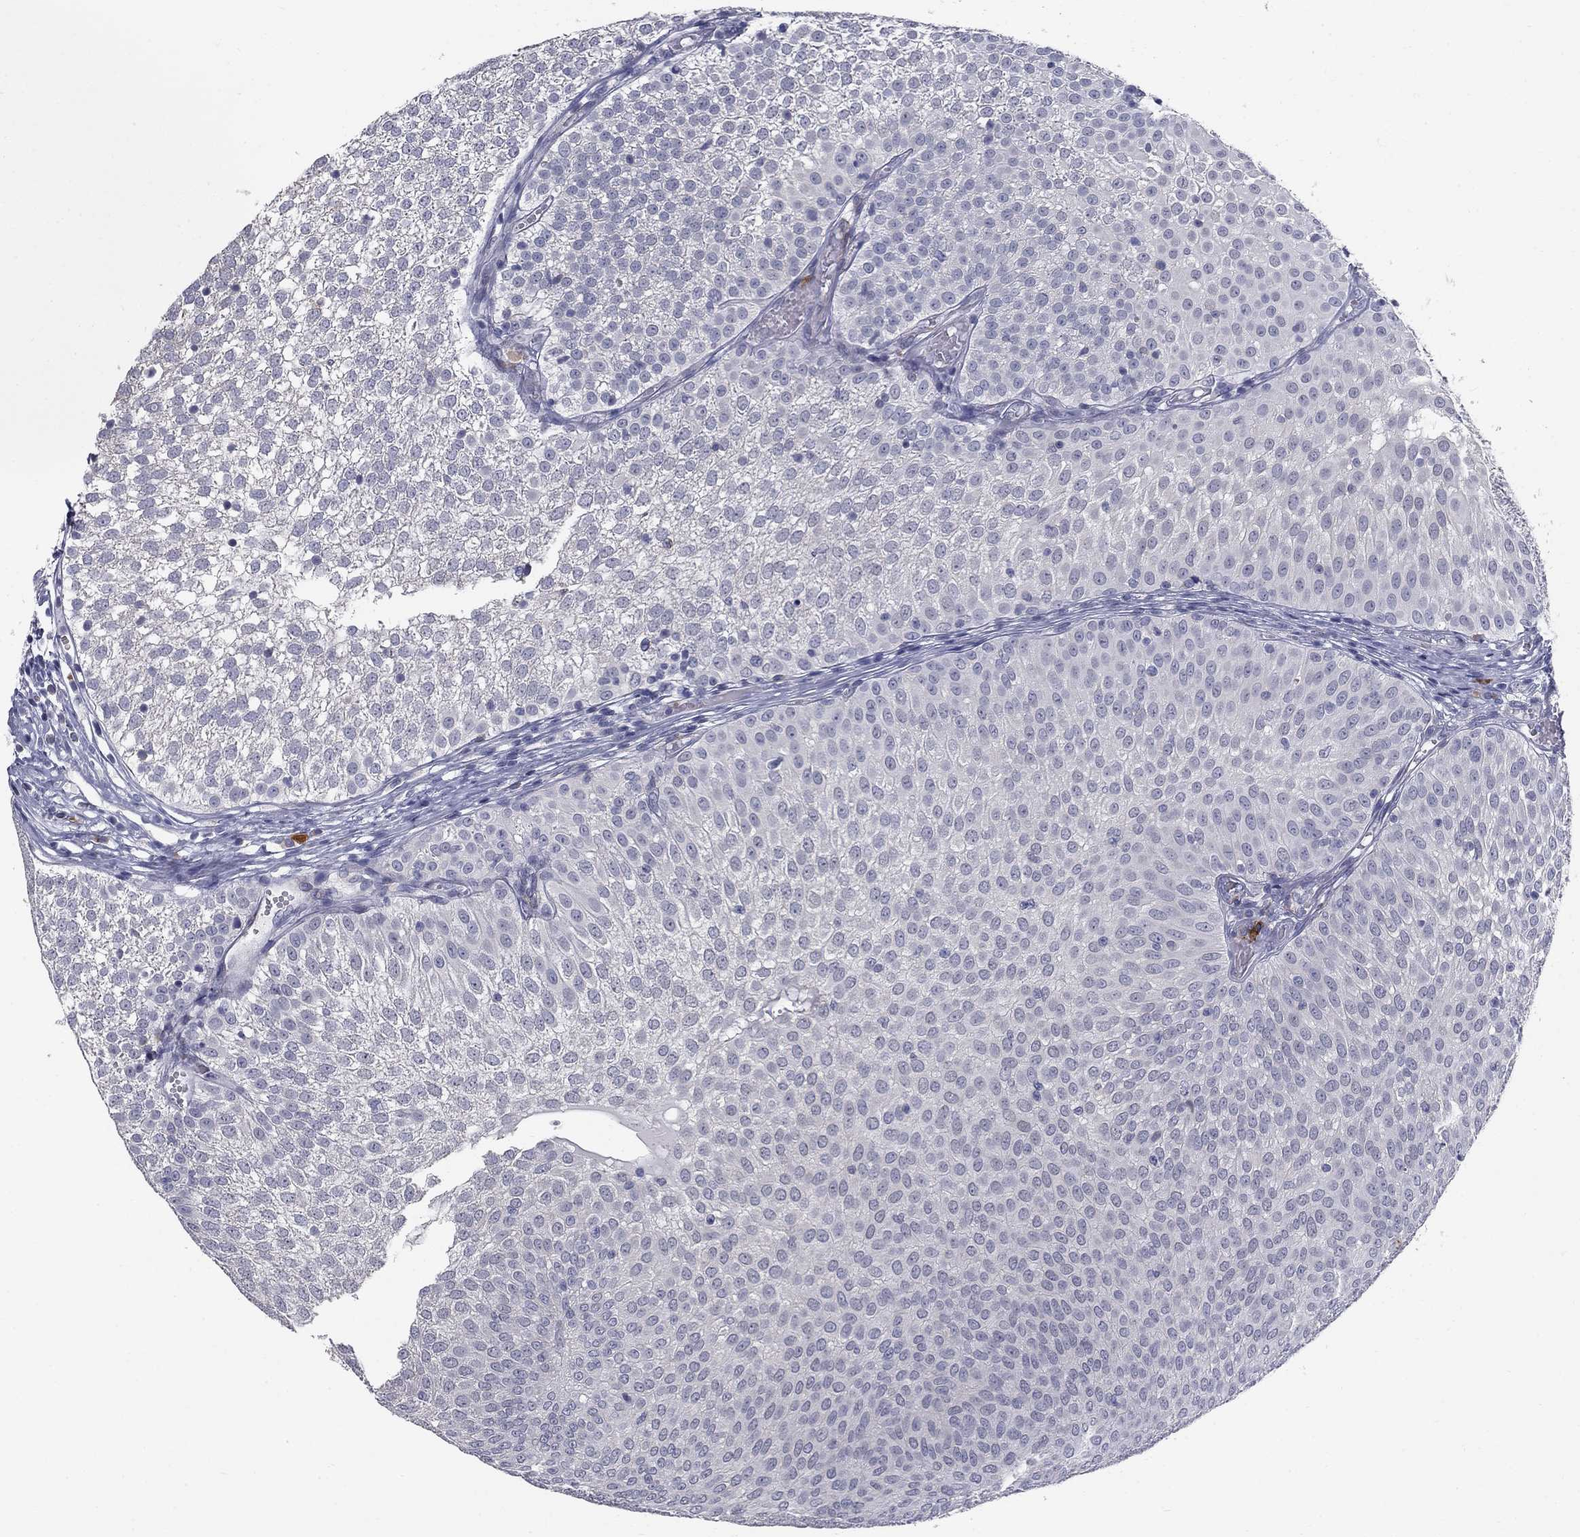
{"staining": {"intensity": "negative", "quantity": "none", "location": "none"}, "tissue": "urothelial cancer", "cell_type": "Tumor cells", "image_type": "cancer", "snomed": [{"axis": "morphology", "description": "Urothelial carcinoma, Low grade"}, {"axis": "topography", "description": "Urinary bladder"}], "caption": "Immunohistochemistry (IHC) micrograph of urothelial cancer stained for a protein (brown), which shows no positivity in tumor cells.", "gene": "NTRK2", "patient": {"sex": "male", "age": 52}}